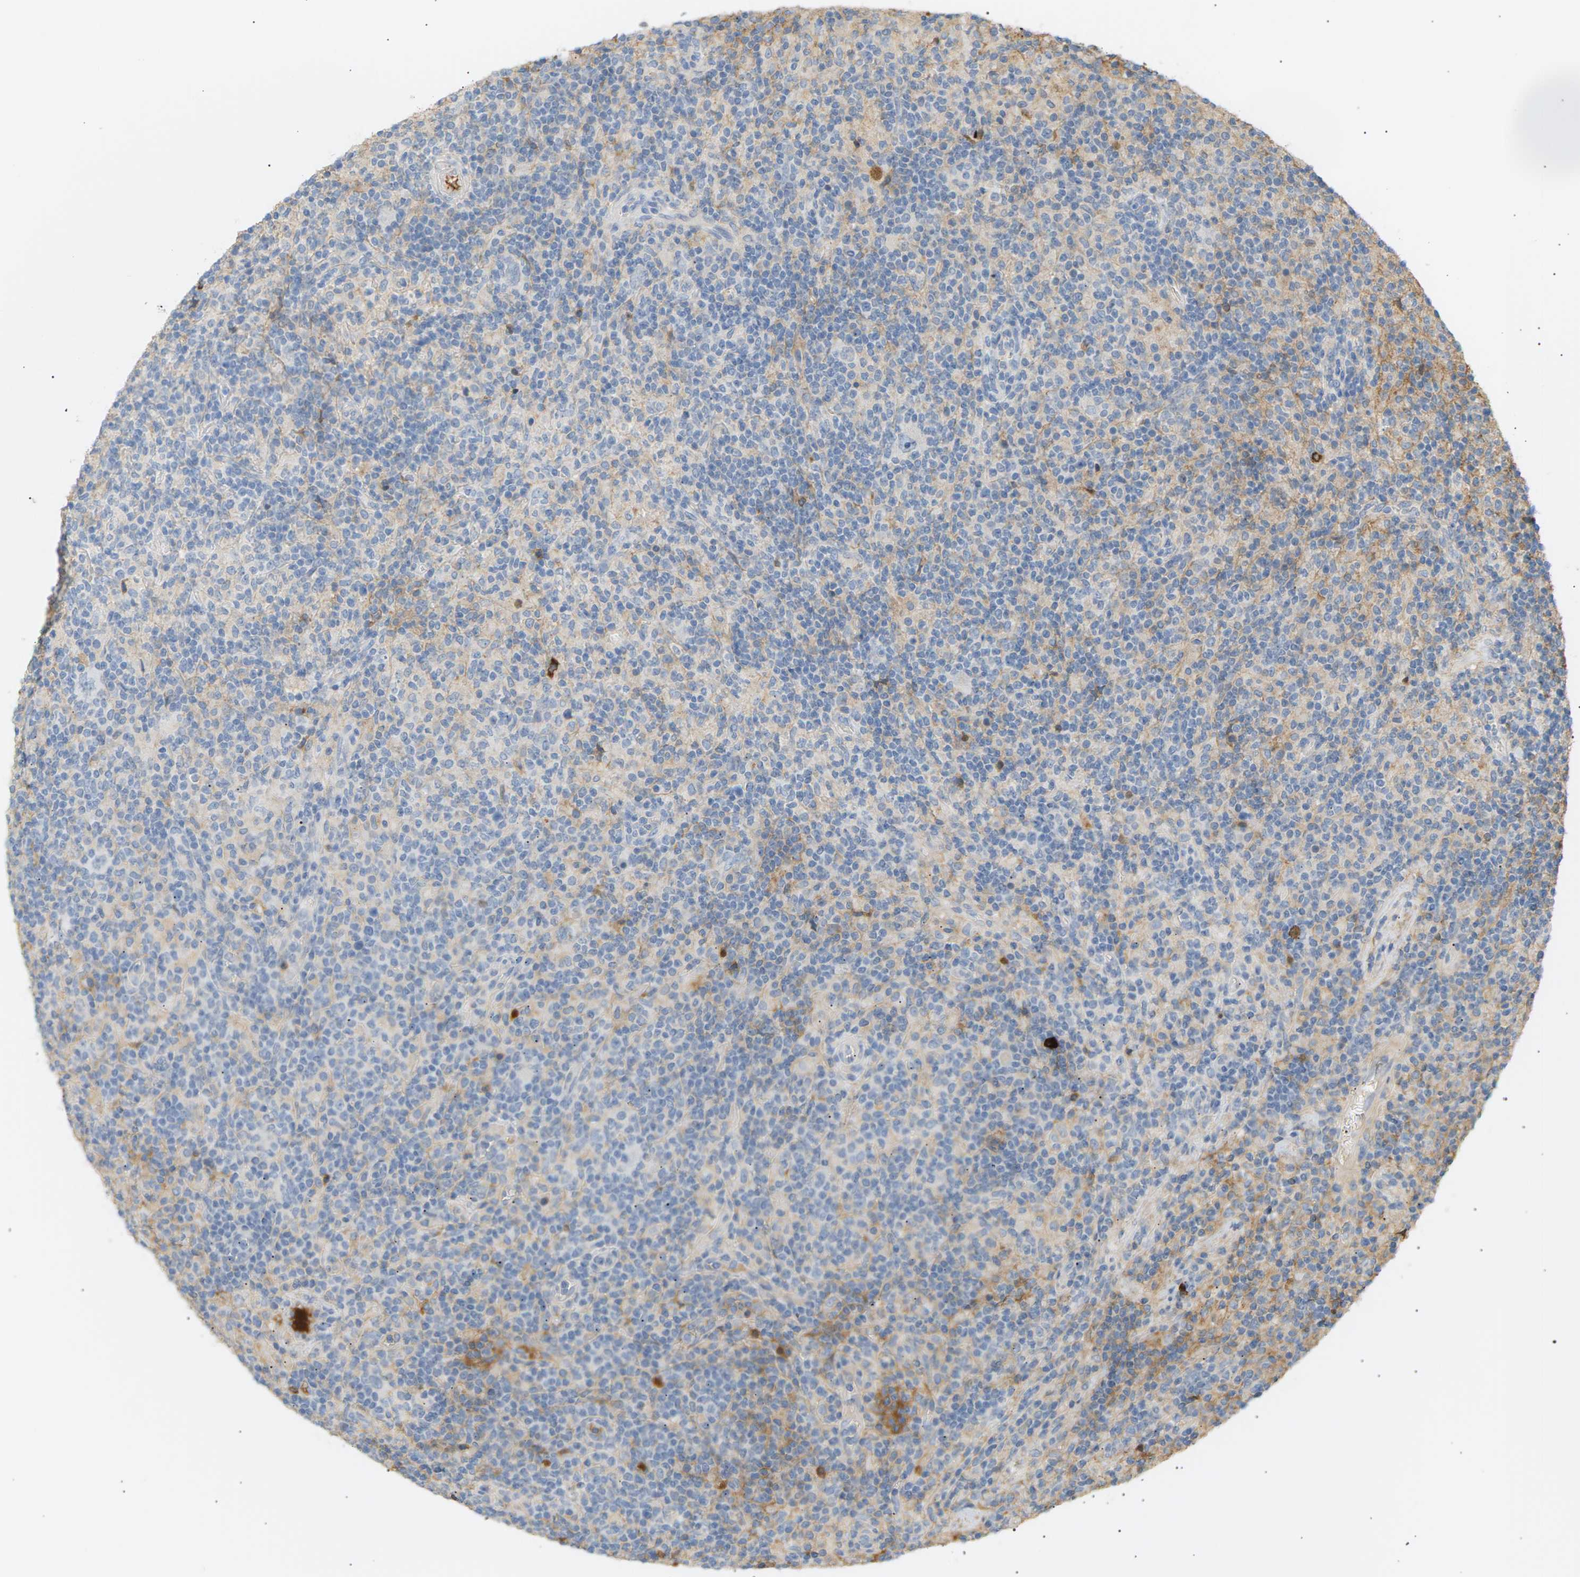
{"staining": {"intensity": "negative", "quantity": "none", "location": "none"}, "tissue": "lymphoma", "cell_type": "Tumor cells", "image_type": "cancer", "snomed": [{"axis": "morphology", "description": "Hodgkin's disease, NOS"}, {"axis": "topography", "description": "Lymph node"}], "caption": "The immunohistochemistry photomicrograph has no significant positivity in tumor cells of lymphoma tissue.", "gene": "IGLC3", "patient": {"sex": "male", "age": 70}}